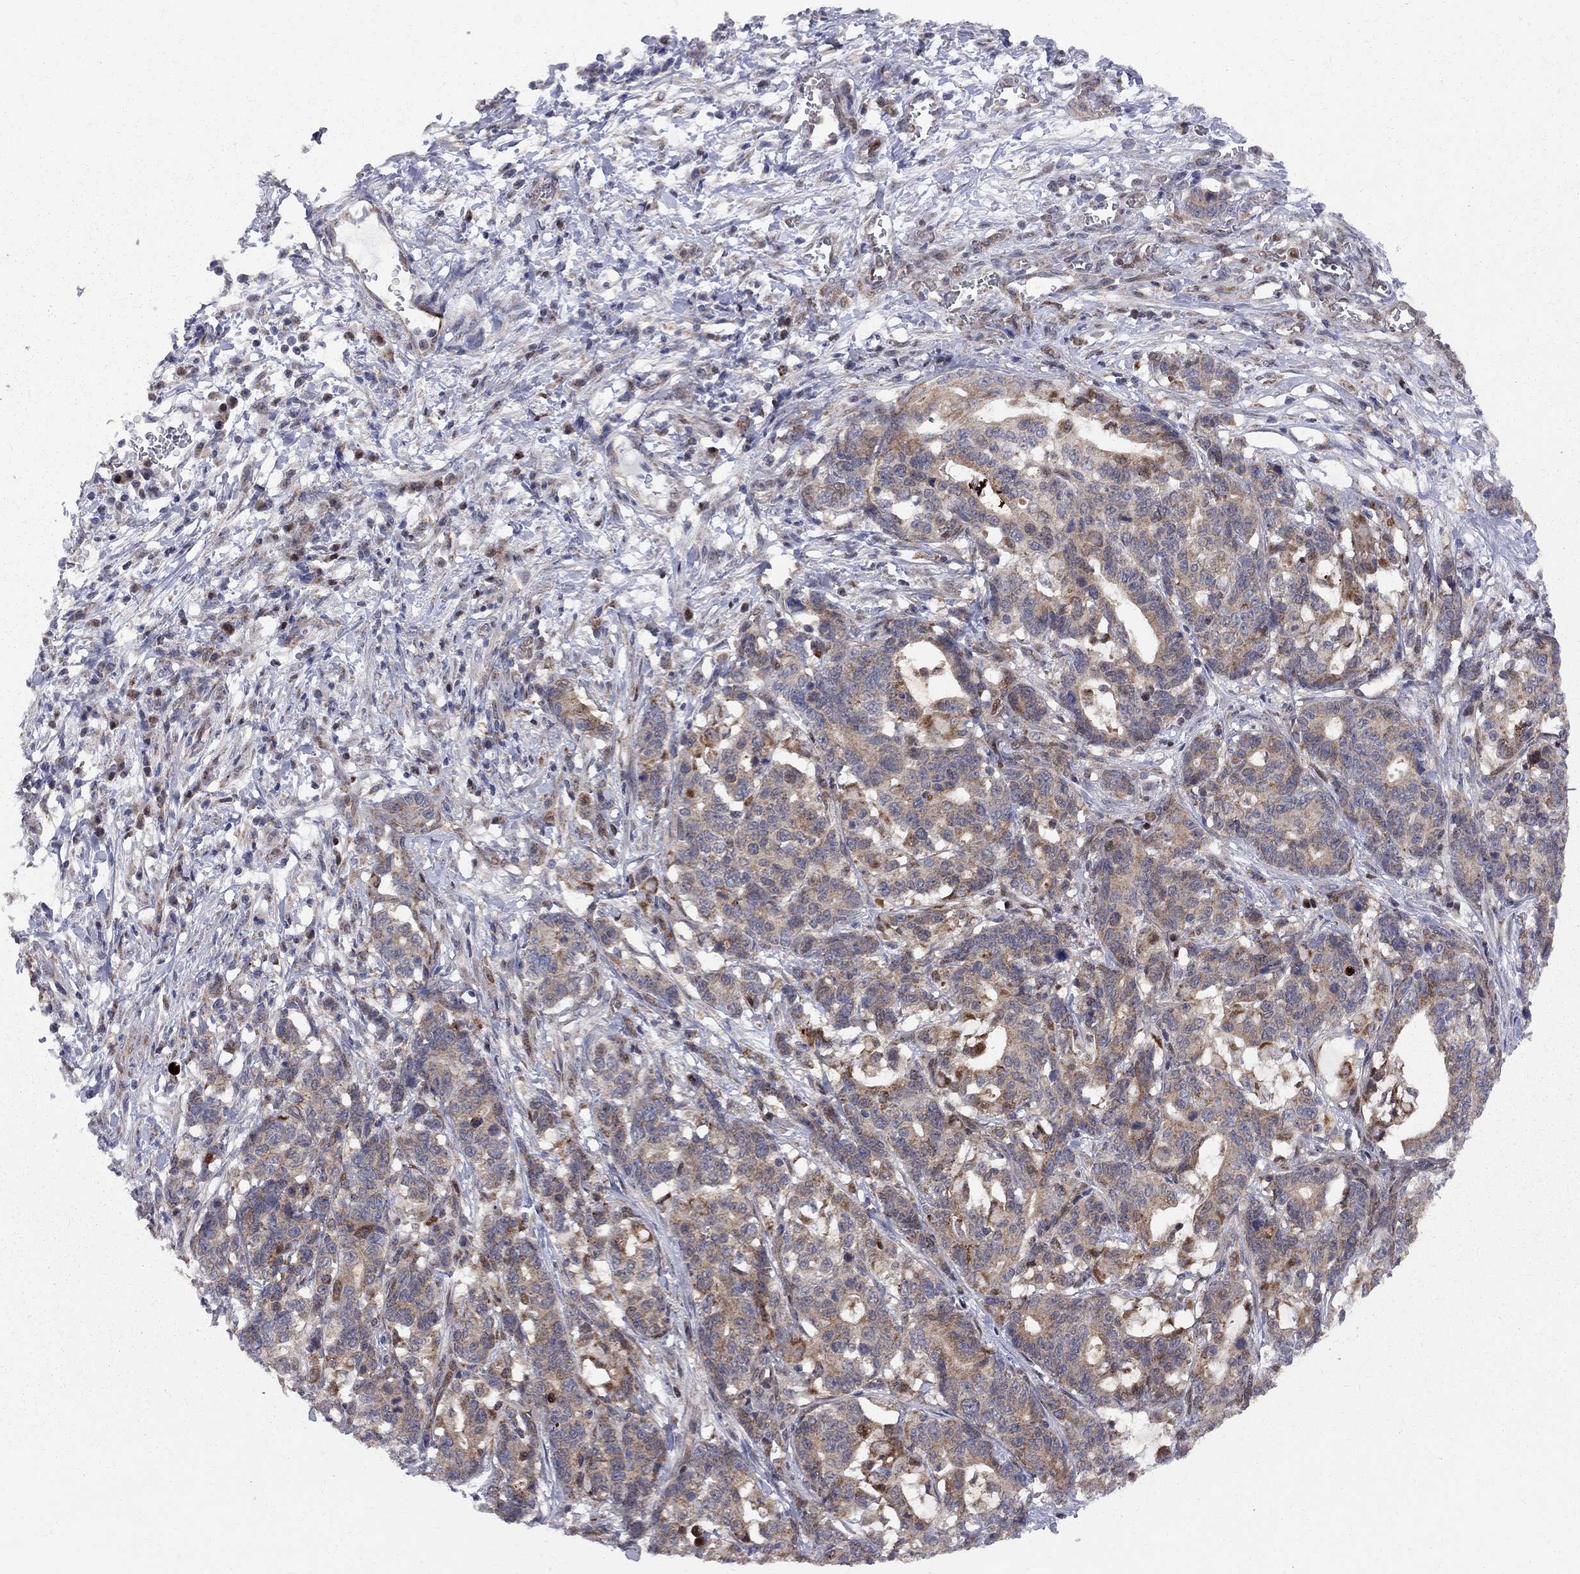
{"staining": {"intensity": "moderate", "quantity": ">75%", "location": "cytoplasmic/membranous"}, "tissue": "stomach cancer", "cell_type": "Tumor cells", "image_type": "cancer", "snomed": [{"axis": "morphology", "description": "Normal tissue, NOS"}, {"axis": "morphology", "description": "Adenocarcinoma, NOS"}, {"axis": "topography", "description": "Stomach"}], "caption": "Approximately >75% of tumor cells in adenocarcinoma (stomach) exhibit moderate cytoplasmic/membranous protein expression as visualized by brown immunohistochemical staining.", "gene": "ELOB", "patient": {"sex": "female", "age": 64}}